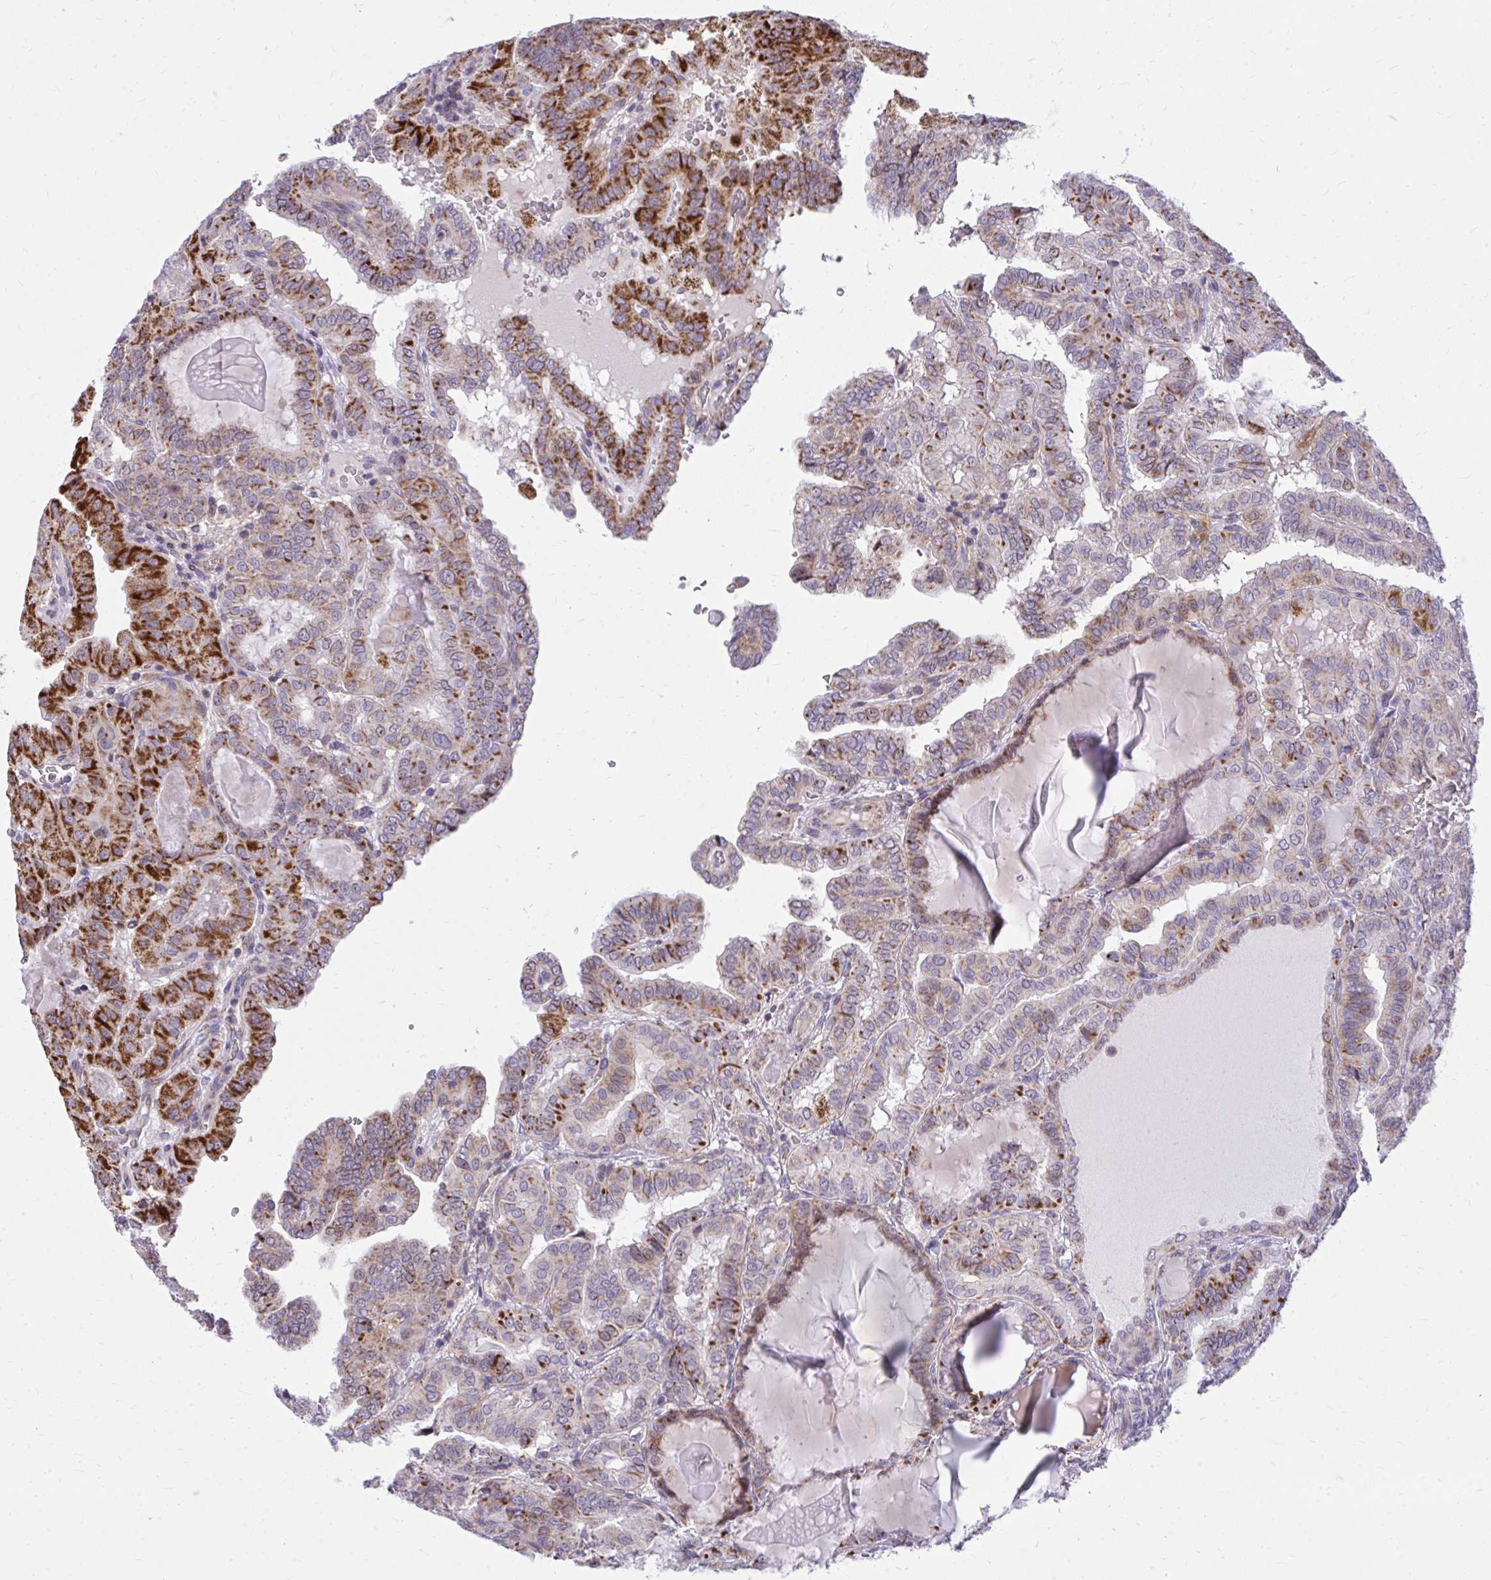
{"staining": {"intensity": "strong", "quantity": "25%-75%", "location": "cytoplasmic/membranous"}, "tissue": "thyroid cancer", "cell_type": "Tumor cells", "image_type": "cancer", "snomed": [{"axis": "morphology", "description": "Papillary adenocarcinoma, NOS"}, {"axis": "topography", "description": "Thyroid gland"}], "caption": "A high-resolution image shows immunohistochemistry staining of thyroid papillary adenocarcinoma, which displays strong cytoplasmic/membranous staining in about 25%-75% of tumor cells.", "gene": "GPRIN3", "patient": {"sex": "female", "age": 46}}